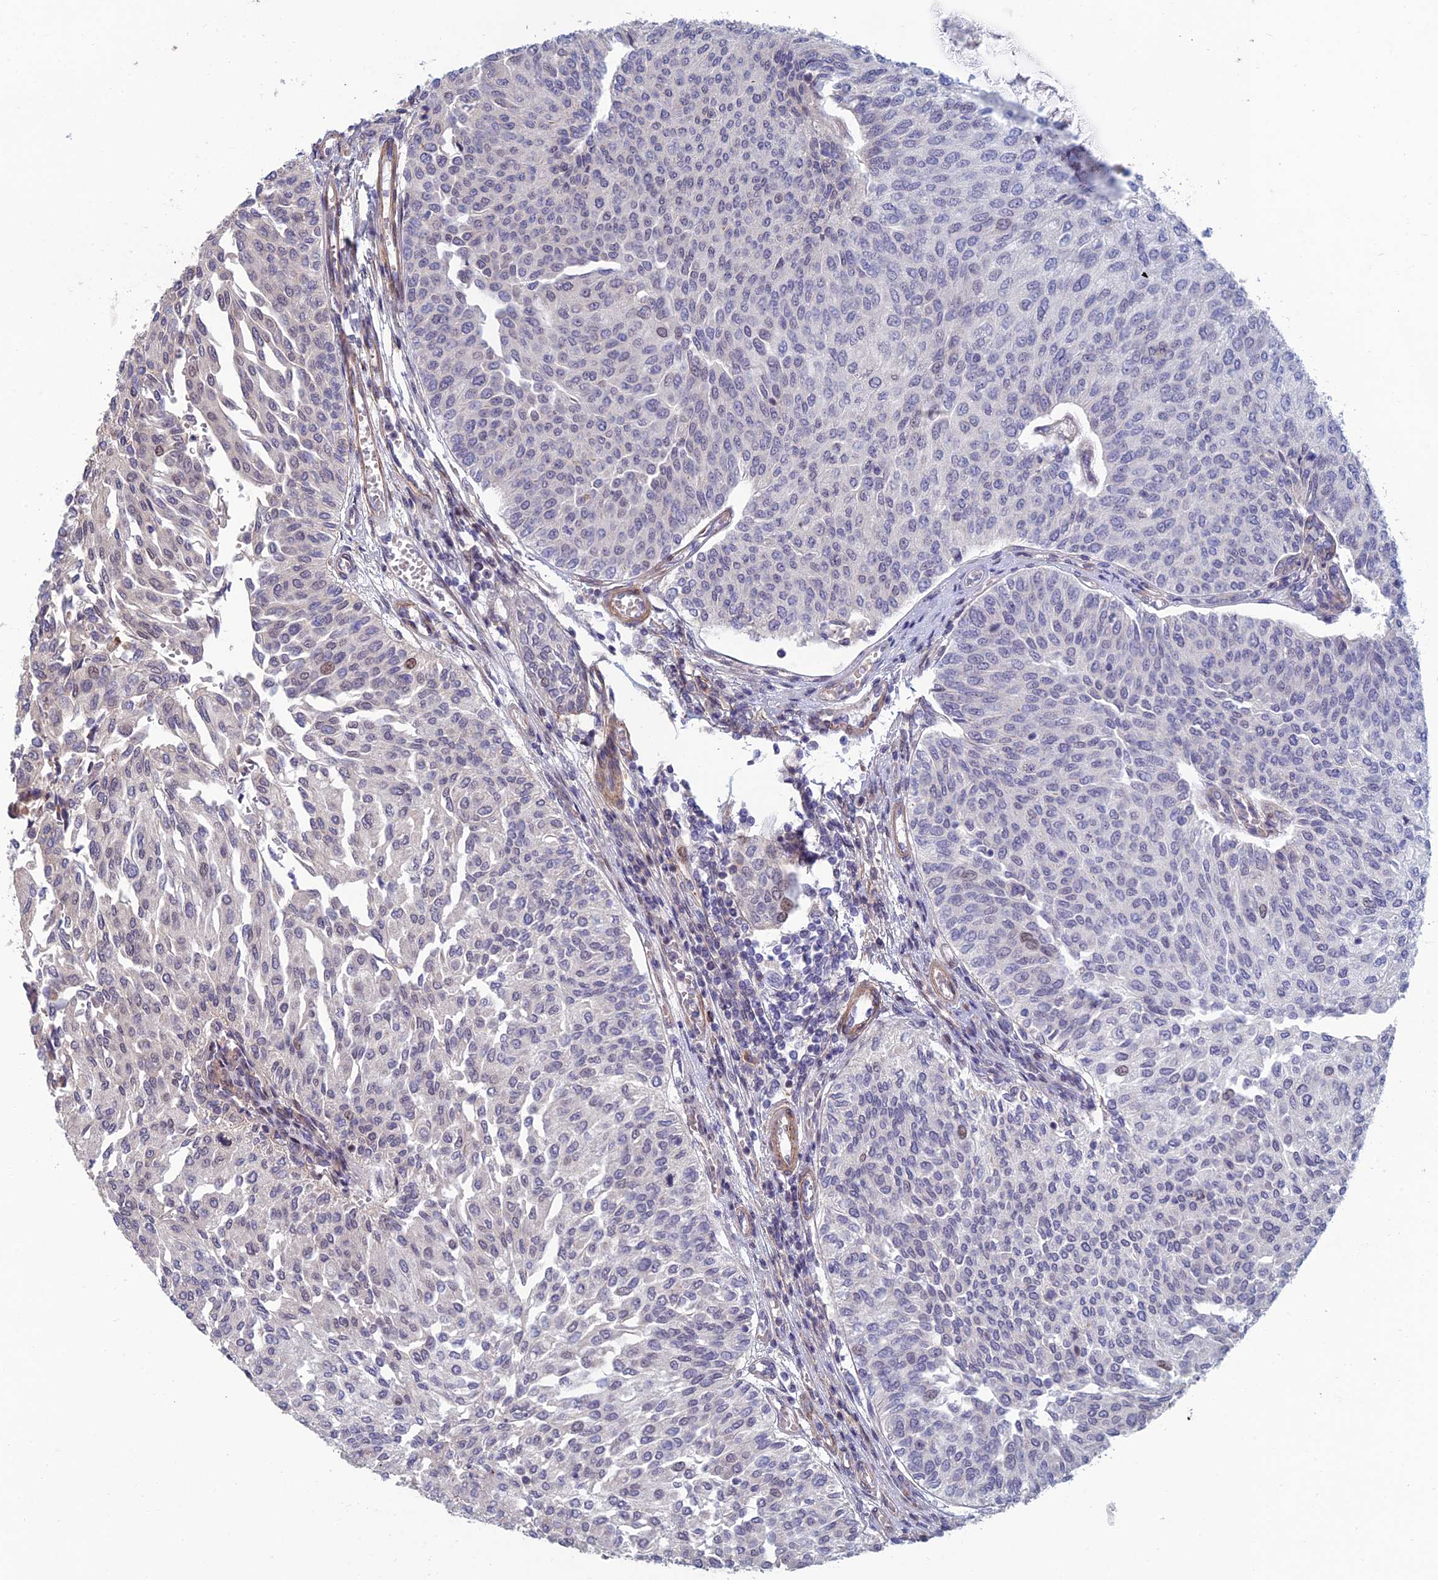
{"staining": {"intensity": "moderate", "quantity": "<25%", "location": "nuclear"}, "tissue": "urothelial cancer", "cell_type": "Tumor cells", "image_type": "cancer", "snomed": [{"axis": "morphology", "description": "Urothelial carcinoma, High grade"}, {"axis": "topography", "description": "Urinary bladder"}], "caption": "Immunohistochemical staining of urothelial cancer exhibits moderate nuclear protein expression in approximately <25% of tumor cells.", "gene": "CCDC183", "patient": {"sex": "female", "age": 79}}